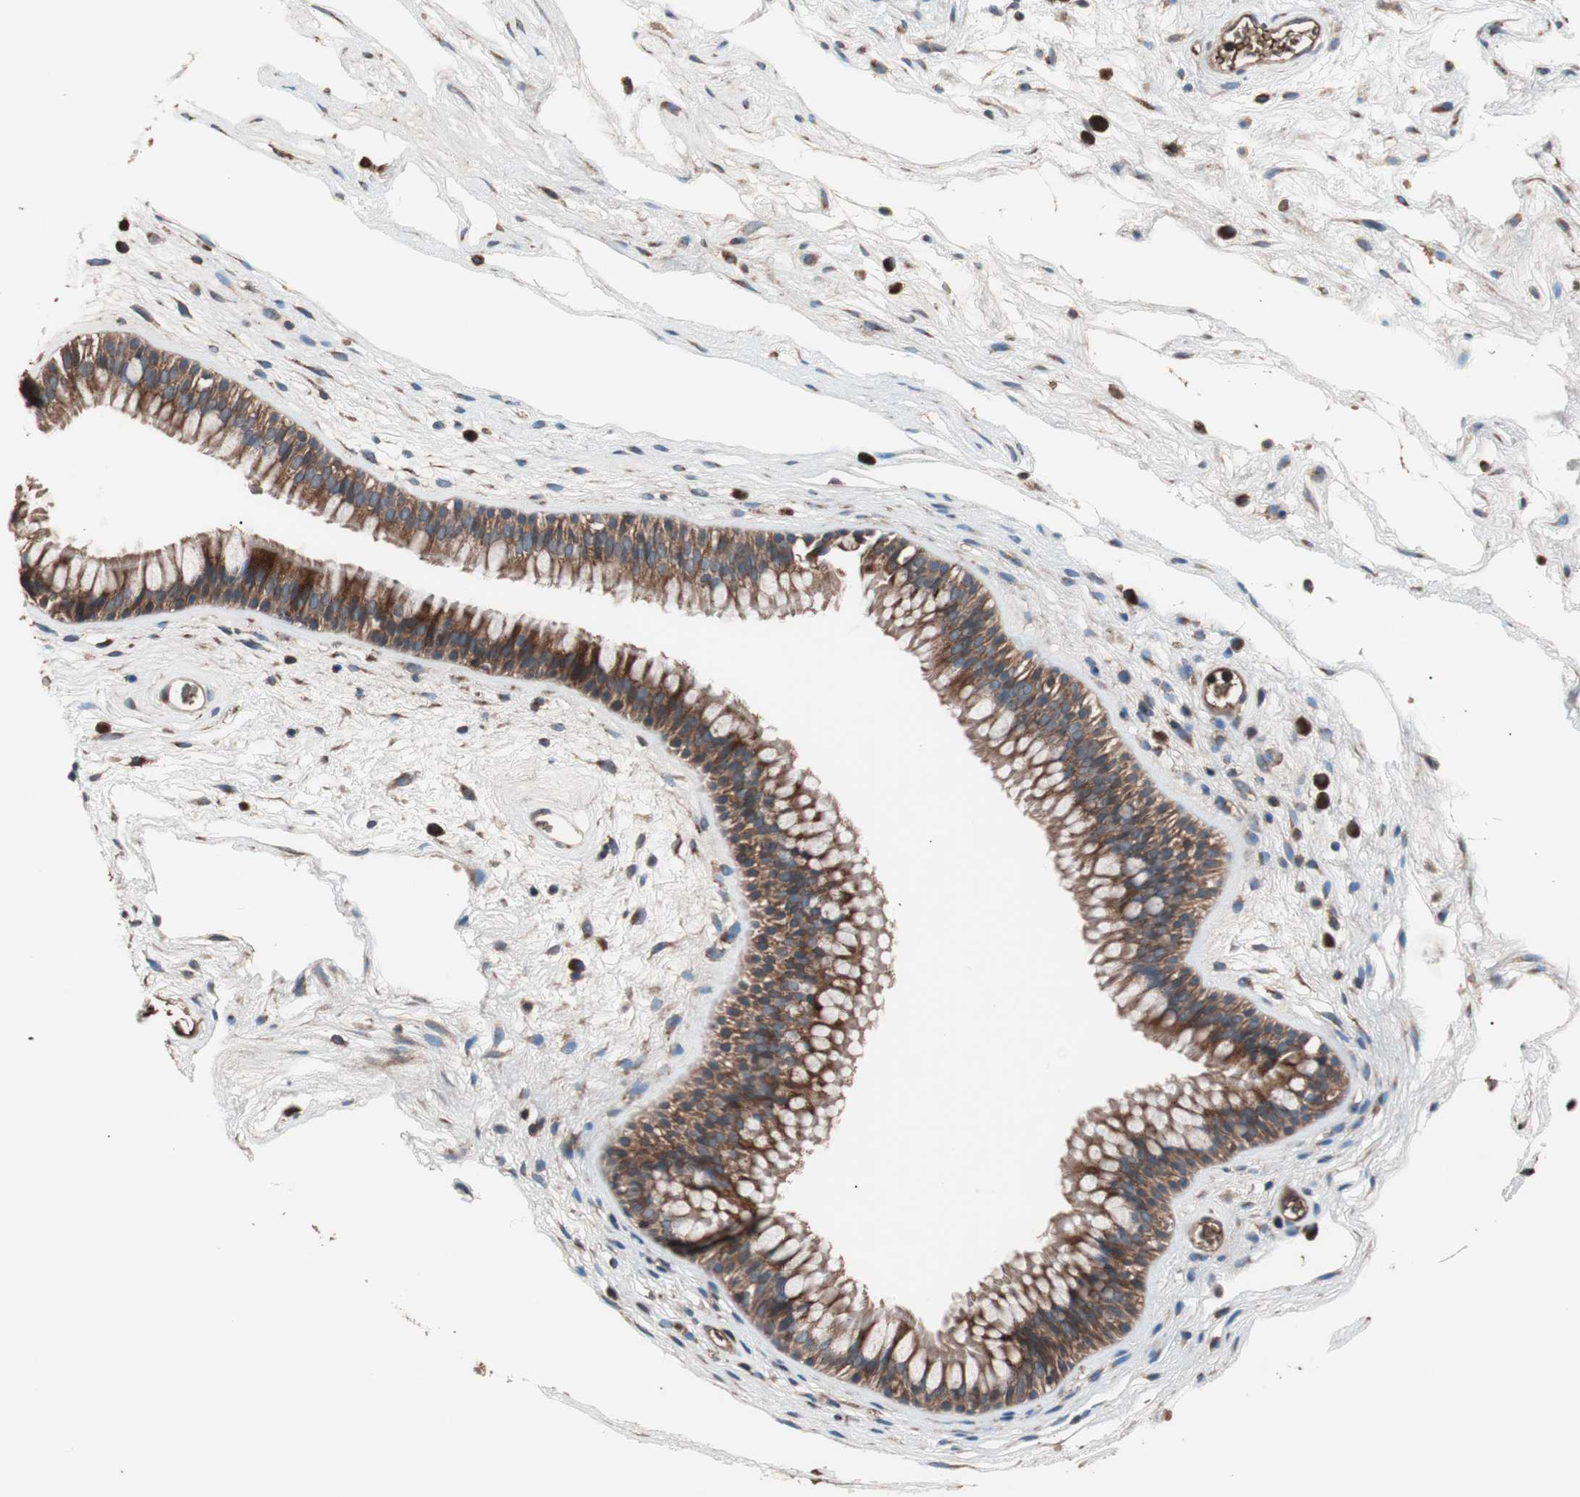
{"staining": {"intensity": "strong", "quantity": ">75%", "location": "cytoplasmic/membranous"}, "tissue": "nasopharynx", "cell_type": "Respiratory epithelial cells", "image_type": "normal", "snomed": [{"axis": "morphology", "description": "Normal tissue, NOS"}, {"axis": "morphology", "description": "Inflammation, NOS"}, {"axis": "topography", "description": "Nasopharynx"}], "caption": "The histopathology image demonstrates immunohistochemical staining of unremarkable nasopharynx. There is strong cytoplasmic/membranous expression is appreciated in approximately >75% of respiratory epithelial cells. The staining was performed using DAB (3,3'-diaminobenzidine) to visualize the protein expression in brown, while the nuclei were stained in blue with hematoxylin (Magnification: 20x).", "gene": "GLYCTK", "patient": {"sex": "male", "age": 48}}